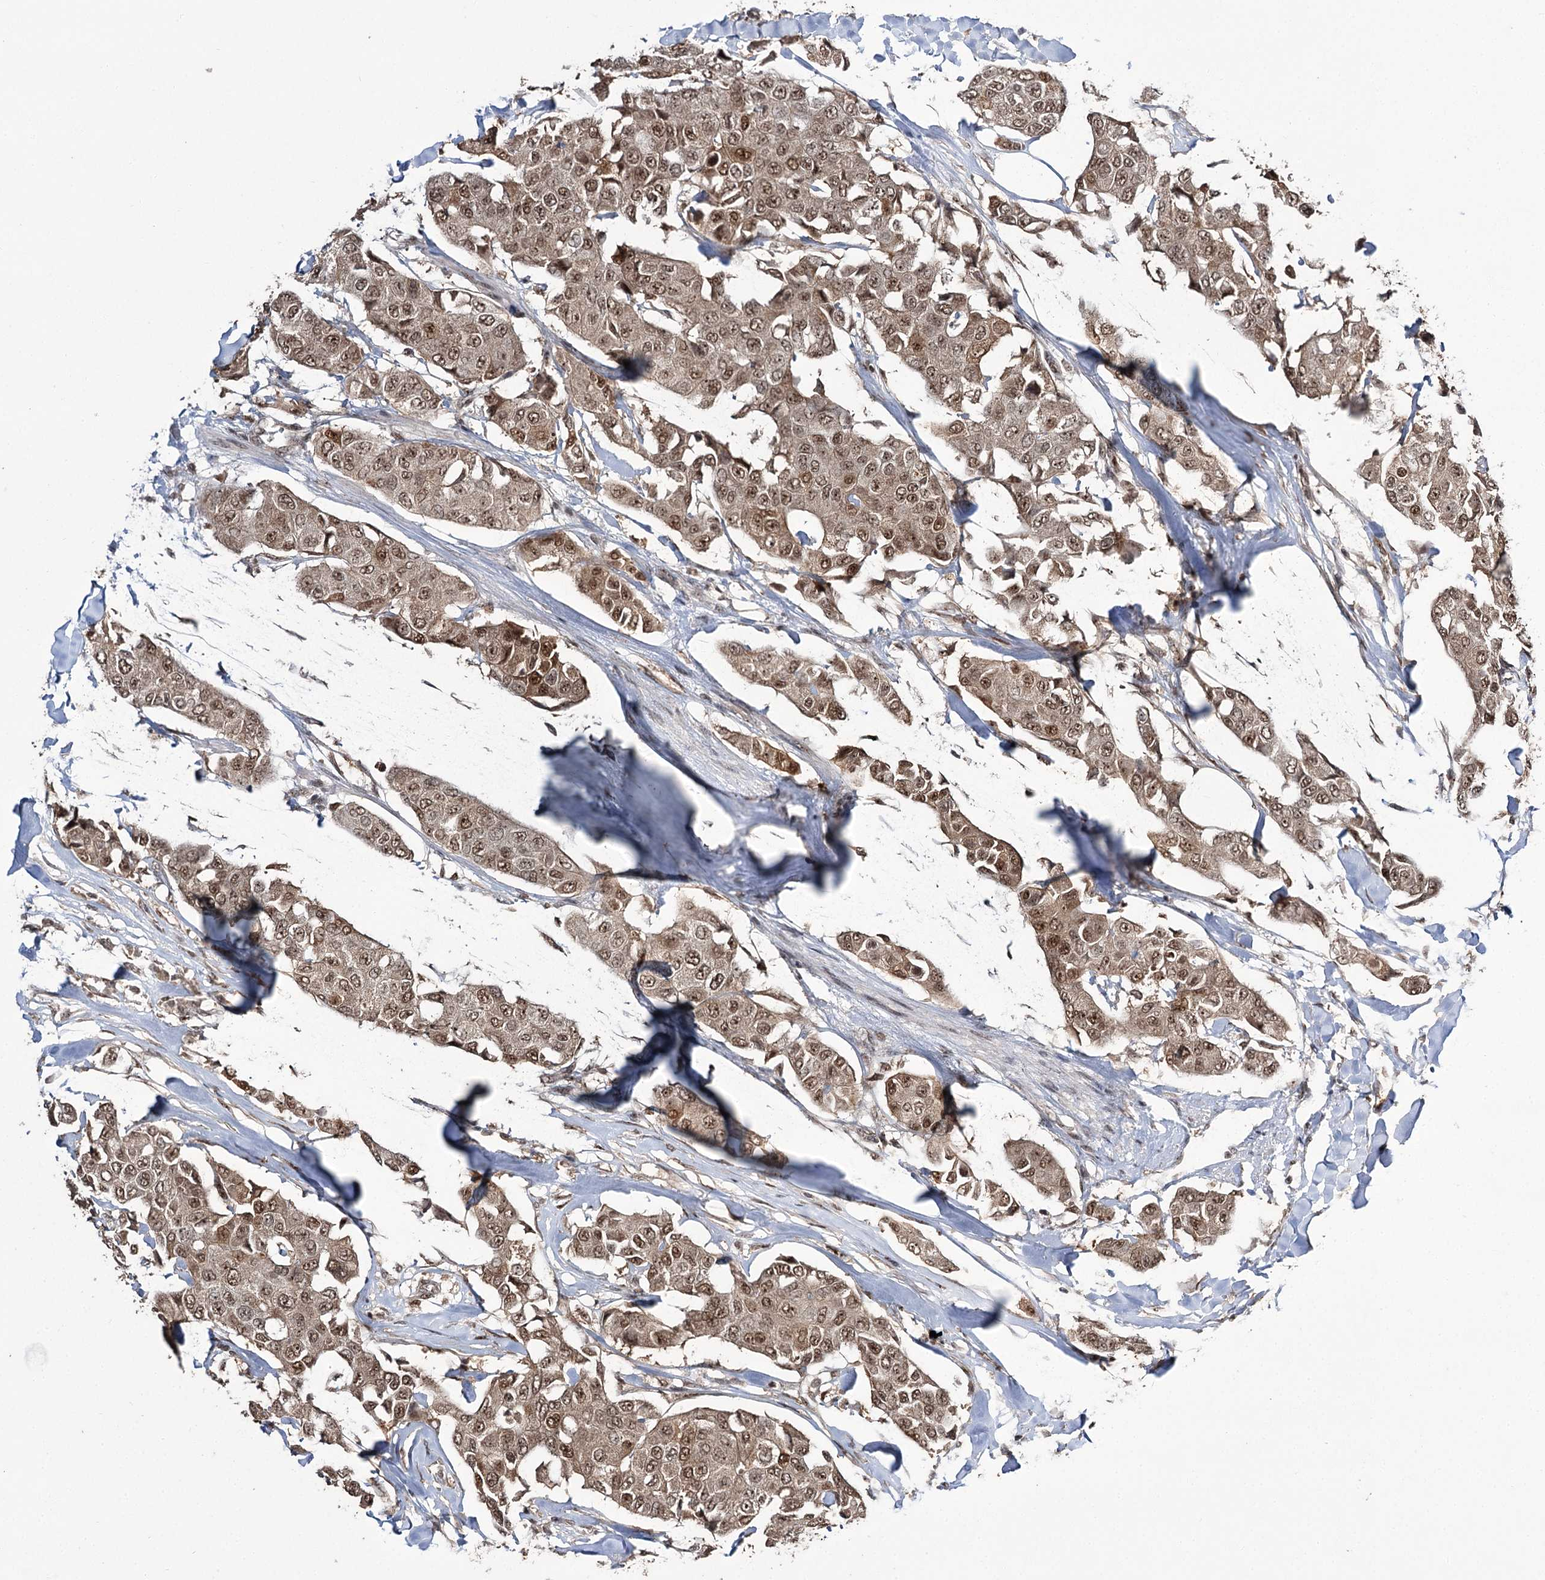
{"staining": {"intensity": "moderate", "quantity": ">75%", "location": "nuclear"}, "tissue": "breast cancer", "cell_type": "Tumor cells", "image_type": "cancer", "snomed": [{"axis": "morphology", "description": "Duct carcinoma"}, {"axis": "topography", "description": "Breast"}], "caption": "This is an image of immunohistochemistry staining of intraductal carcinoma (breast), which shows moderate staining in the nuclear of tumor cells.", "gene": "ERCC3", "patient": {"sex": "female", "age": 80}}